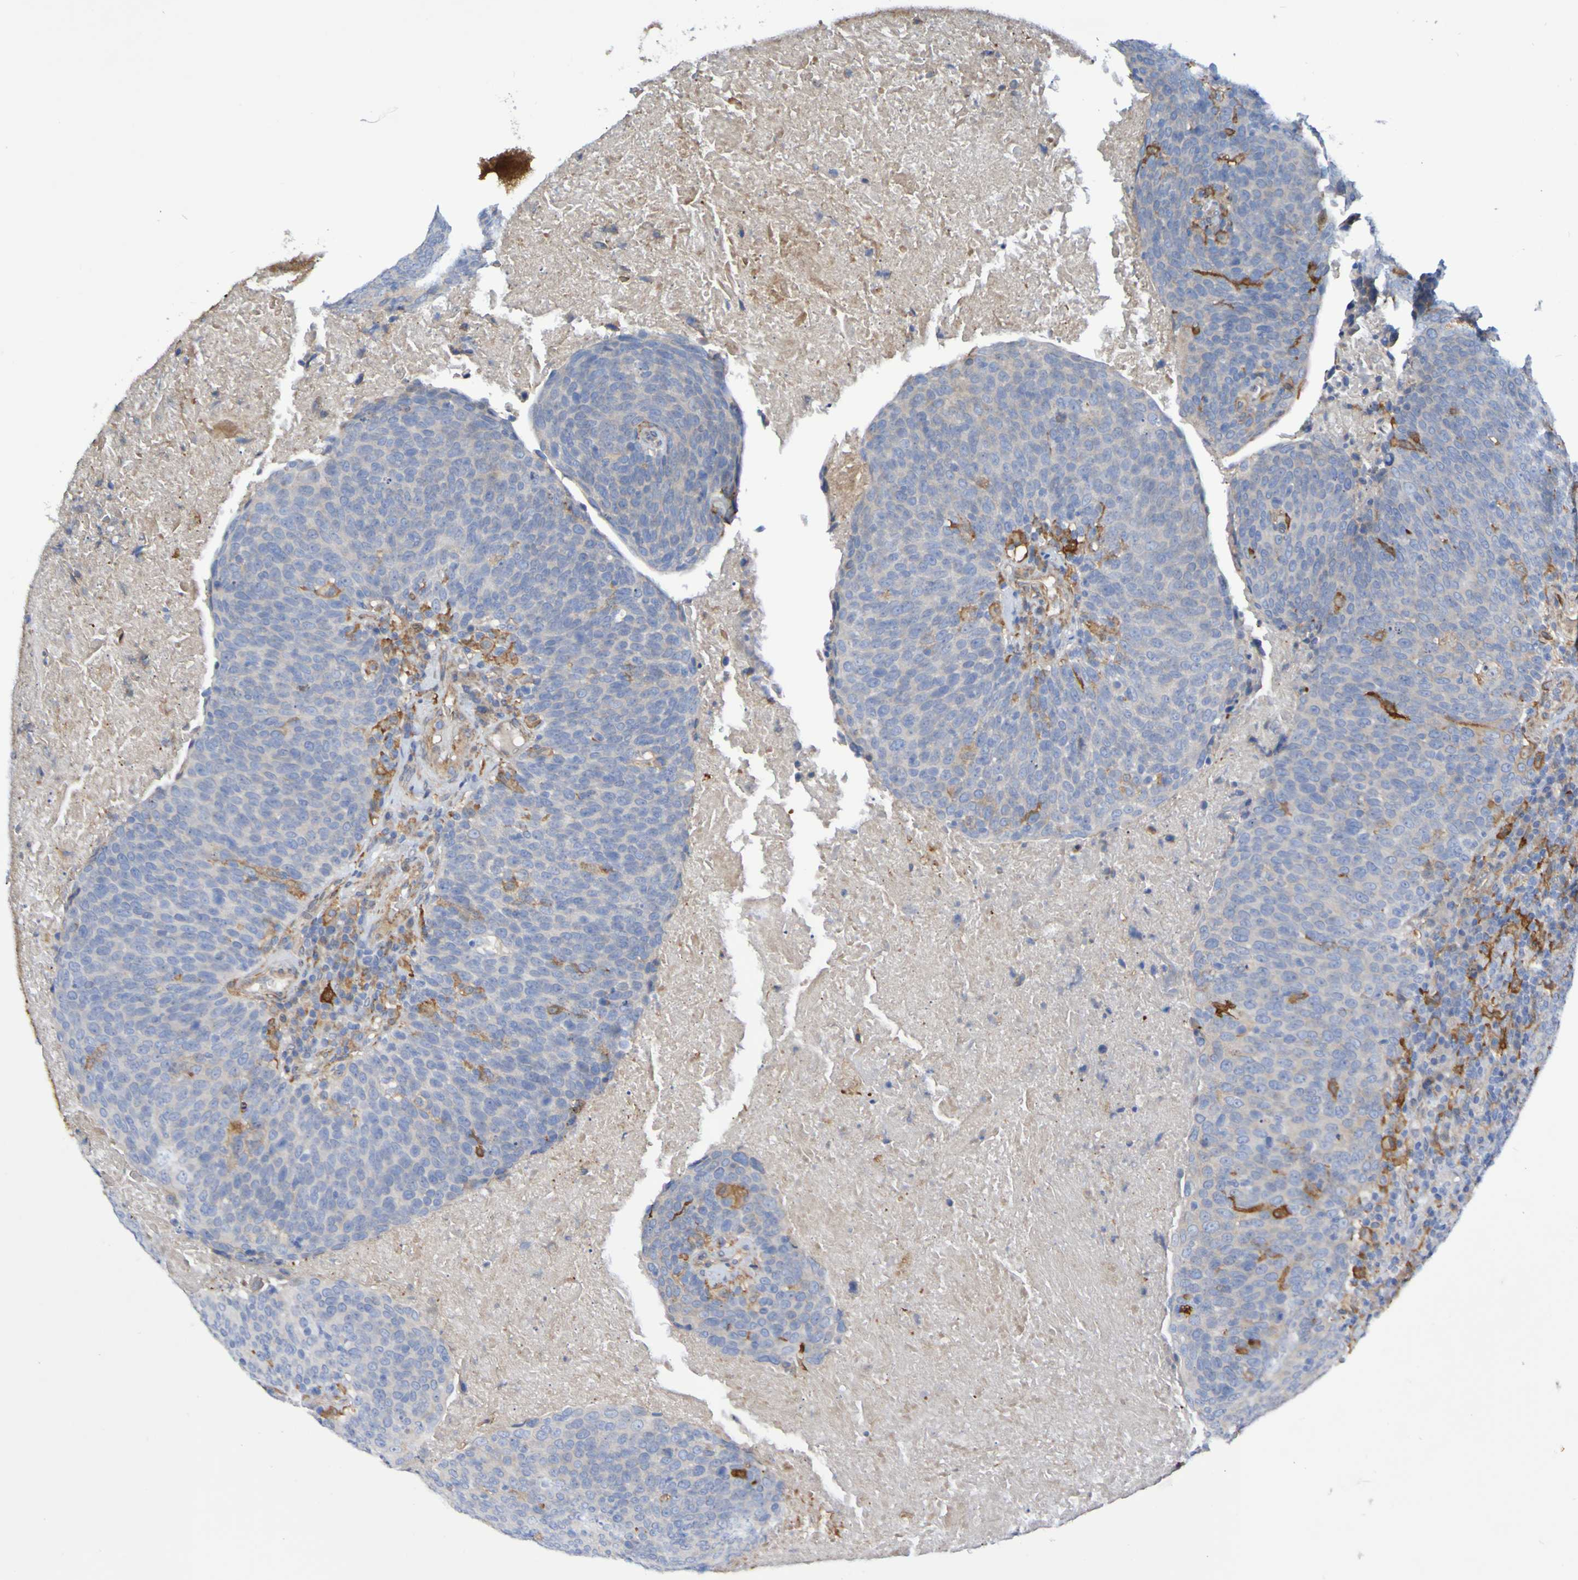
{"staining": {"intensity": "moderate", "quantity": "<25%", "location": "cytoplasmic/membranous"}, "tissue": "head and neck cancer", "cell_type": "Tumor cells", "image_type": "cancer", "snomed": [{"axis": "morphology", "description": "Squamous cell carcinoma, NOS"}, {"axis": "morphology", "description": "Squamous cell carcinoma, metastatic, NOS"}, {"axis": "topography", "description": "Lymph node"}, {"axis": "topography", "description": "Head-Neck"}], "caption": "Human head and neck squamous cell carcinoma stained for a protein (brown) exhibits moderate cytoplasmic/membranous positive staining in about <25% of tumor cells.", "gene": "SCRG1", "patient": {"sex": "male", "age": 62}}